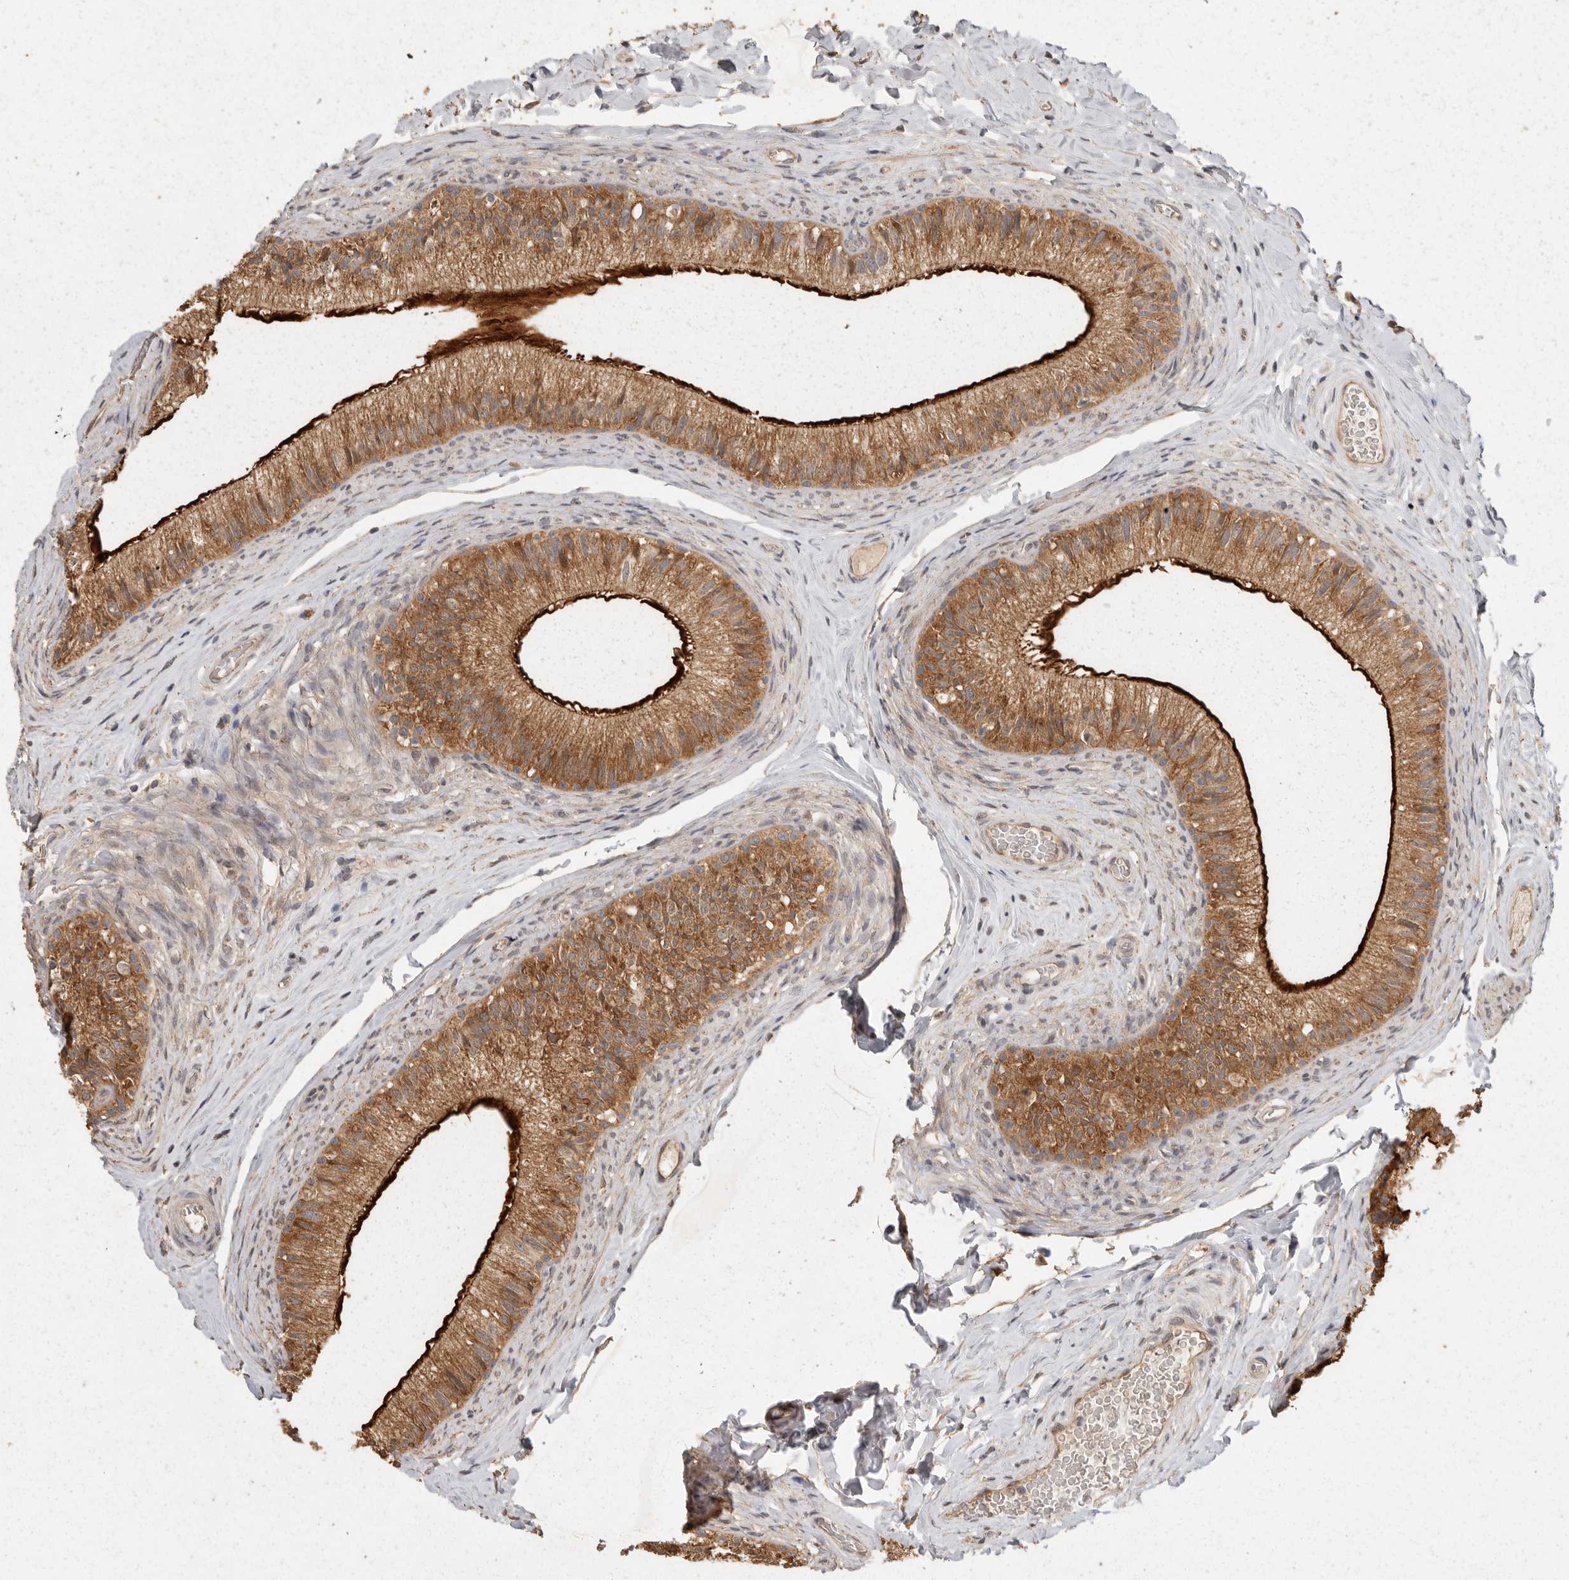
{"staining": {"intensity": "strong", "quantity": ">75%", "location": "cytoplasmic/membranous"}, "tissue": "epididymis", "cell_type": "Glandular cells", "image_type": "normal", "snomed": [{"axis": "morphology", "description": "Normal tissue, NOS"}, {"axis": "topography", "description": "Epididymis"}], "caption": "A micrograph showing strong cytoplasmic/membranous staining in approximately >75% of glandular cells in unremarkable epididymis, as visualized by brown immunohistochemical staining.", "gene": "BAIAP2", "patient": {"sex": "male", "age": 49}}